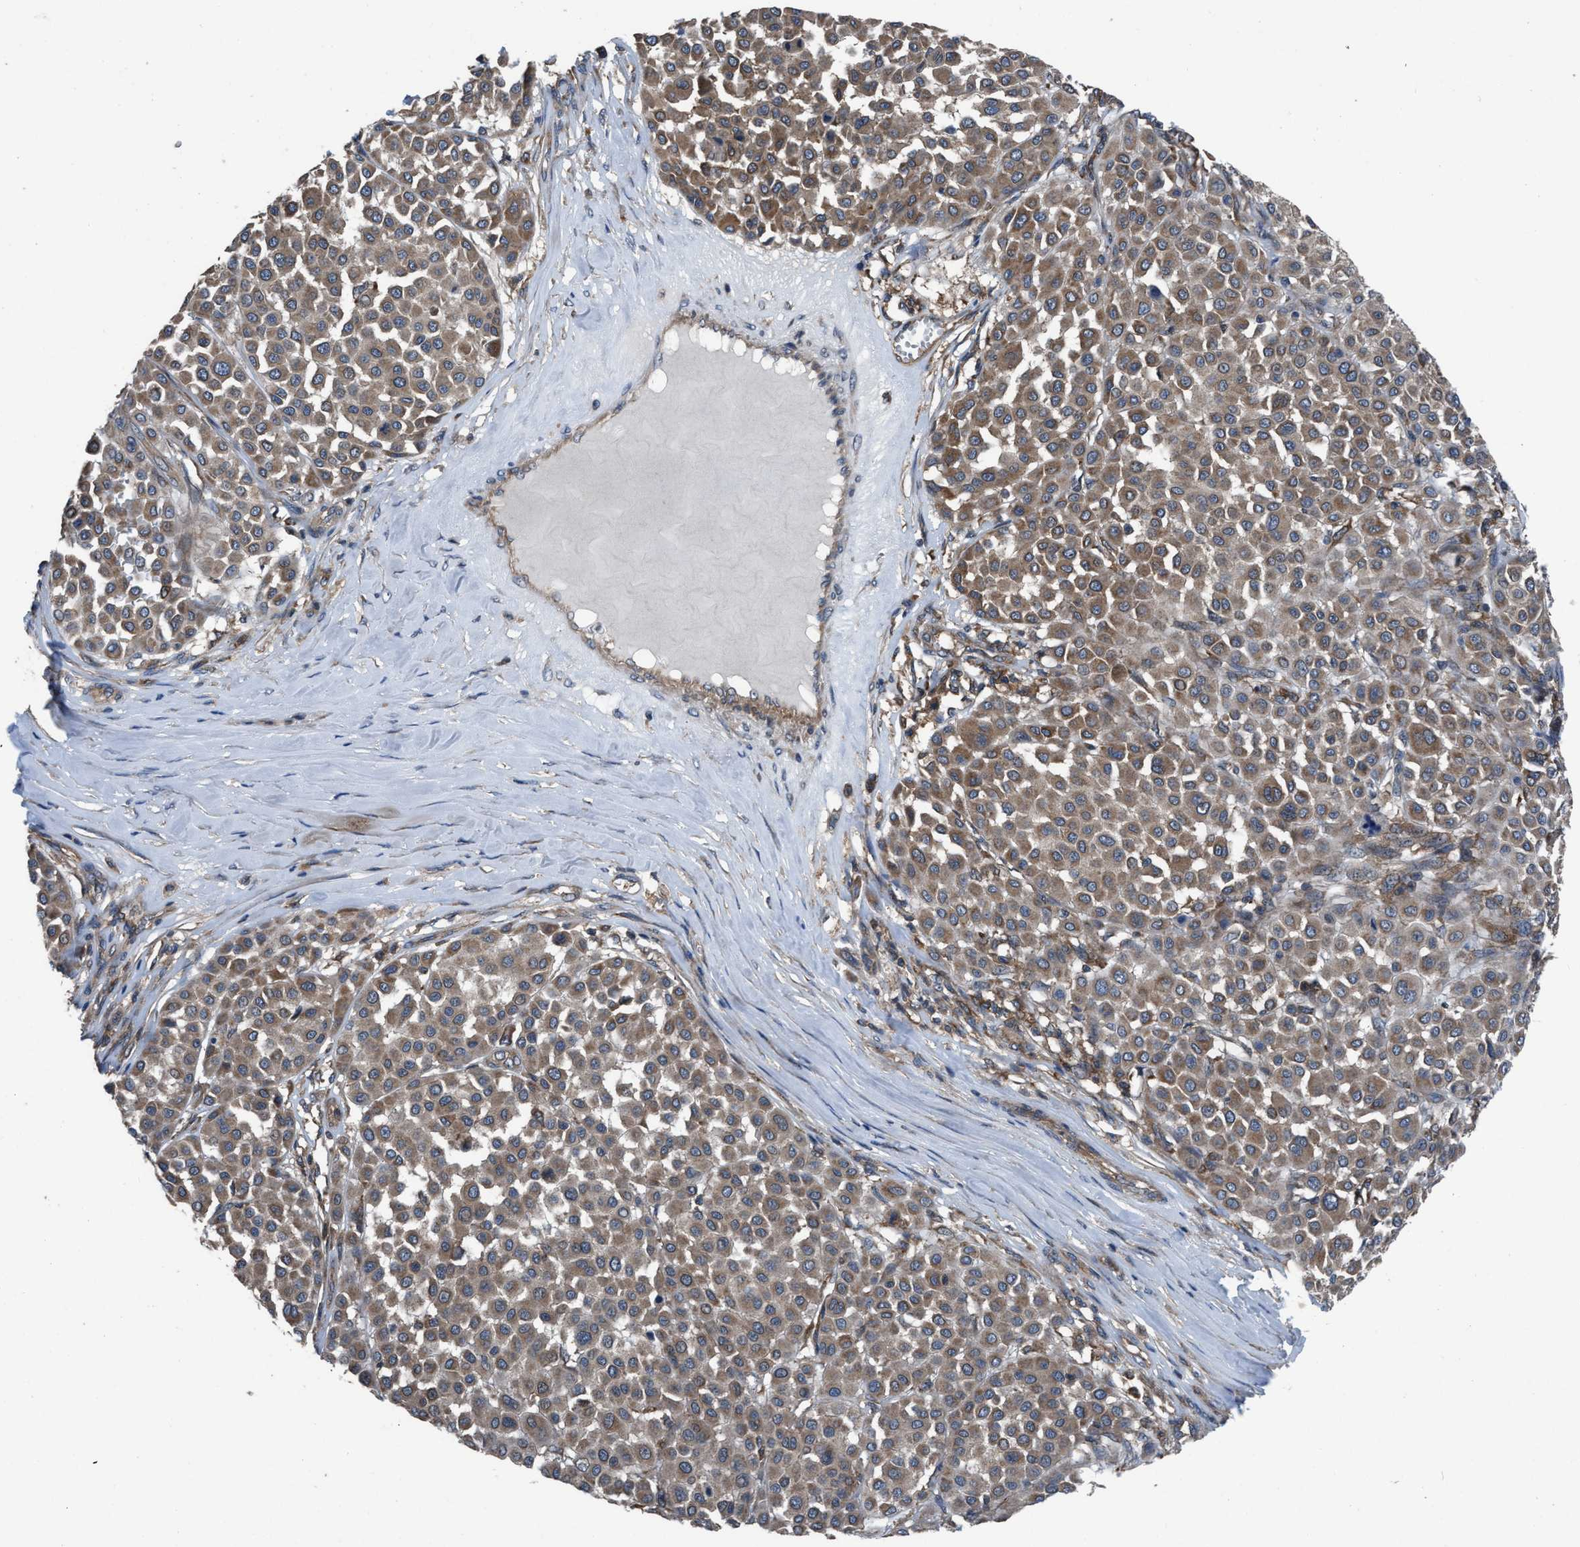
{"staining": {"intensity": "moderate", "quantity": ">75%", "location": "cytoplasmic/membranous"}, "tissue": "melanoma", "cell_type": "Tumor cells", "image_type": "cancer", "snomed": [{"axis": "morphology", "description": "Malignant melanoma, Metastatic site"}, {"axis": "topography", "description": "Soft tissue"}], "caption": "Protein staining of melanoma tissue demonstrates moderate cytoplasmic/membranous expression in approximately >75% of tumor cells.", "gene": "USP25", "patient": {"sex": "male", "age": 41}}